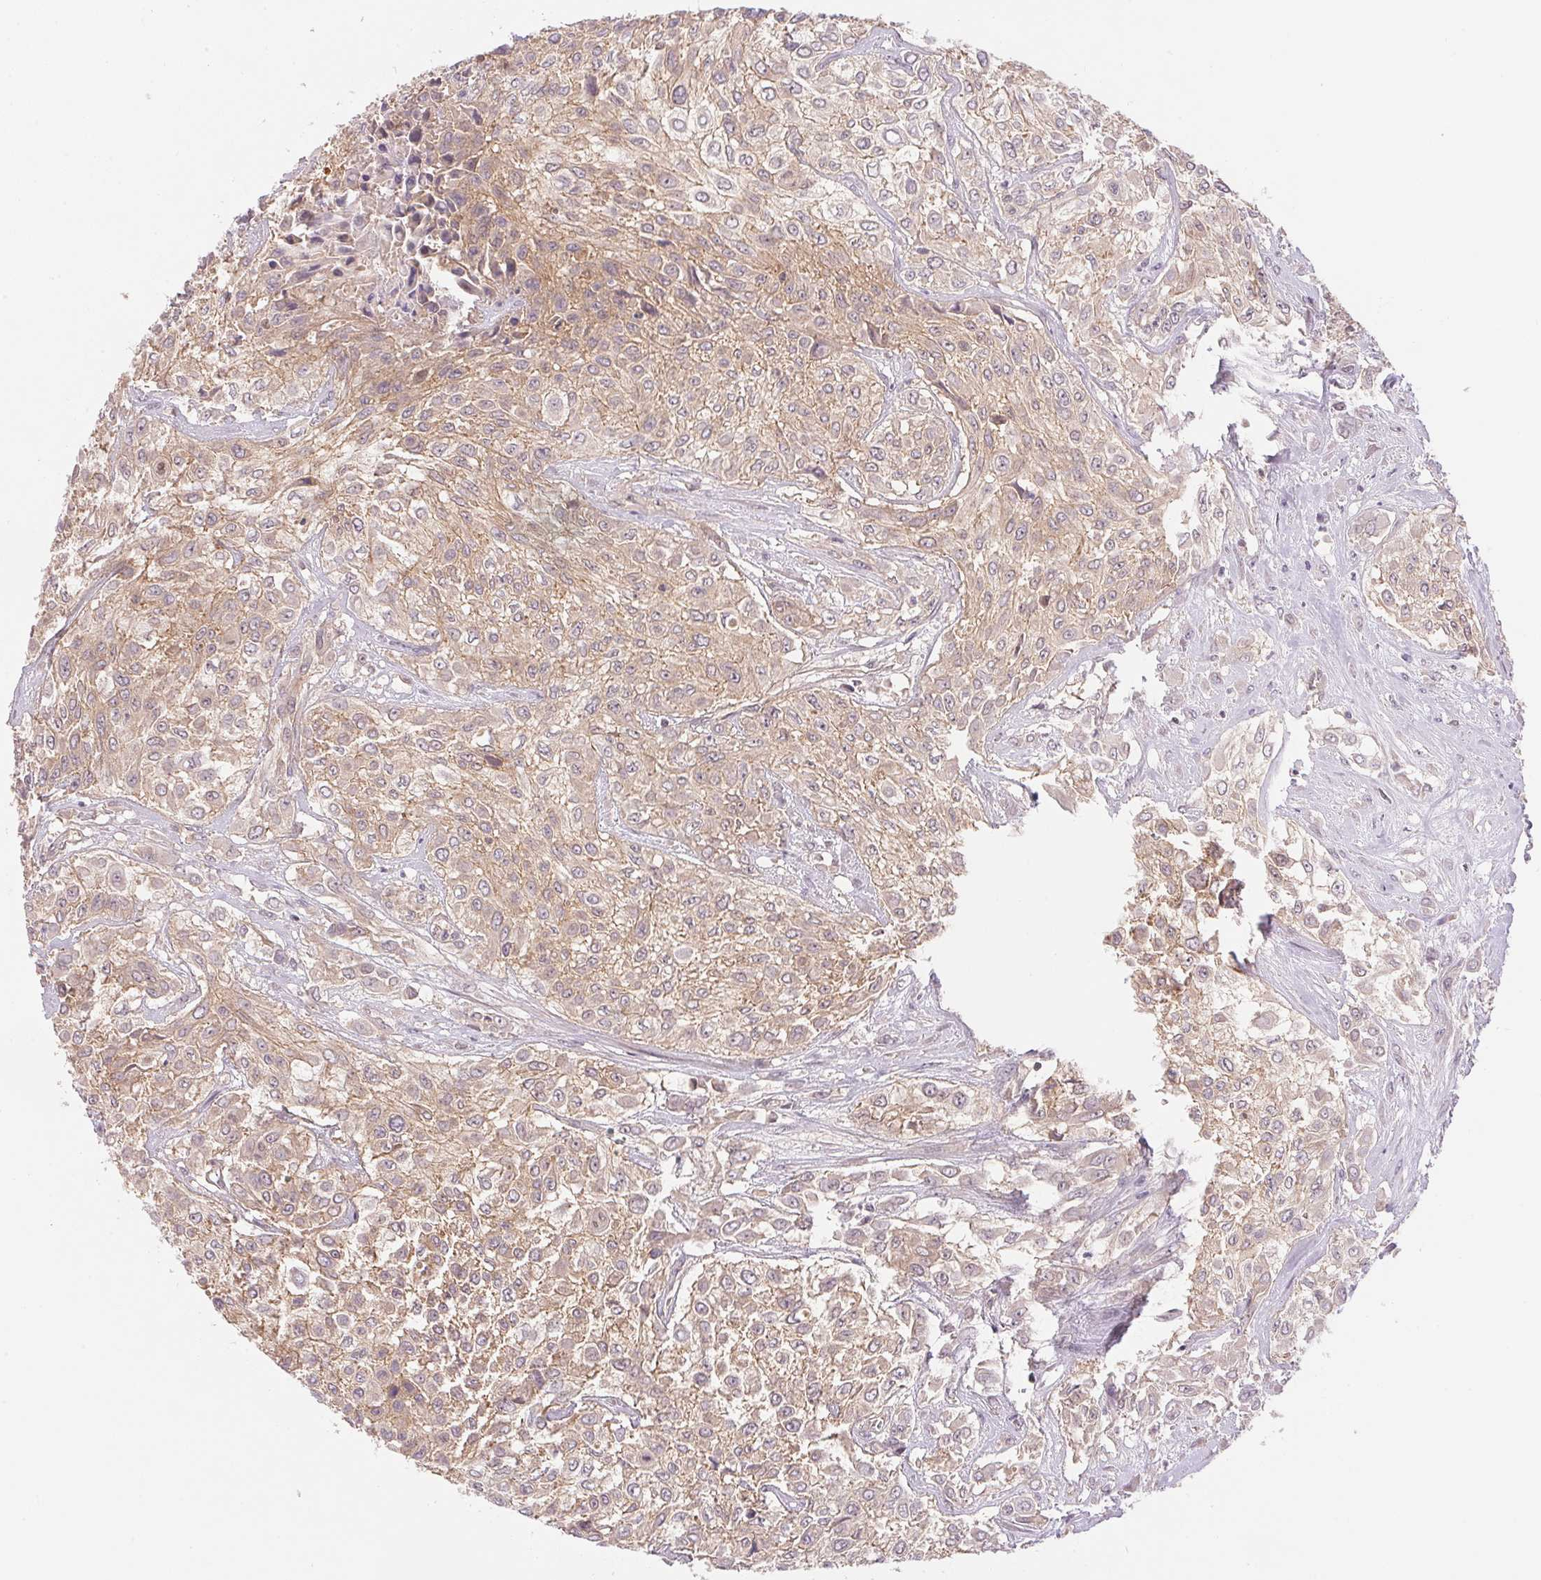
{"staining": {"intensity": "weak", "quantity": ">75%", "location": "cytoplasmic/membranous"}, "tissue": "urothelial cancer", "cell_type": "Tumor cells", "image_type": "cancer", "snomed": [{"axis": "morphology", "description": "Urothelial carcinoma, High grade"}, {"axis": "topography", "description": "Urinary bladder"}], "caption": "The micrograph displays a brown stain indicating the presence of a protein in the cytoplasmic/membranous of tumor cells in urothelial cancer.", "gene": "BNIP5", "patient": {"sex": "male", "age": 57}}